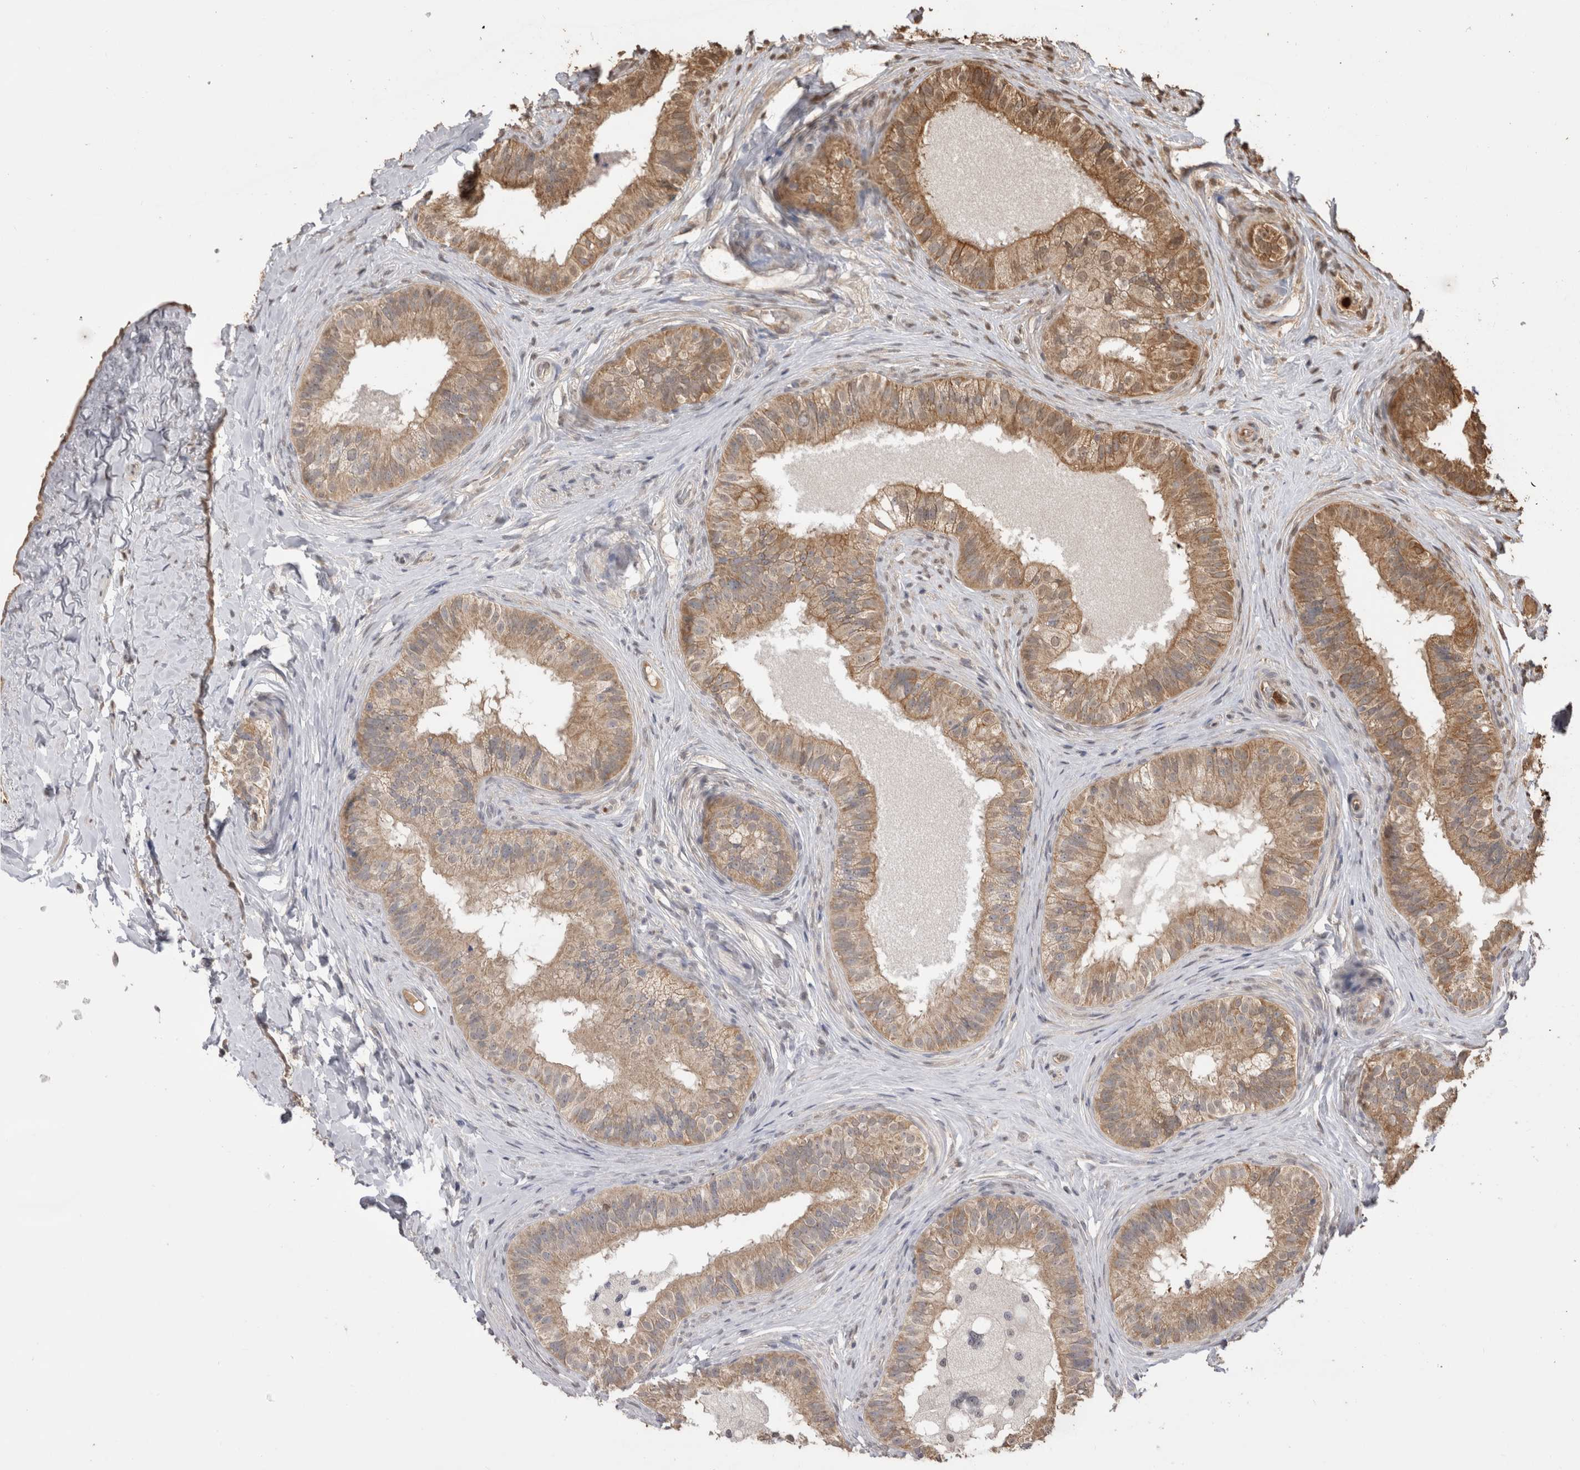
{"staining": {"intensity": "moderate", "quantity": ">75%", "location": "cytoplasmic/membranous"}, "tissue": "epididymis", "cell_type": "Glandular cells", "image_type": "normal", "snomed": [{"axis": "morphology", "description": "Normal tissue, NOS"}, {"axis": "topography", "description": "Epididymis"}], "caption": "IHC (DAB (3,3'-diaminobenzidine)) staining of benign epididymis displays moderate cytoplasmic/membranous protein staining in approximately >75% of glandular cells. (Stains: DAB (3,3'-diaminobenzidine) in brown, nuclei in blue, Microscopy: brightfield microscopy at high magnification).", "gene": "PAK4", "patient": {"sex": "male", "age": 49}}